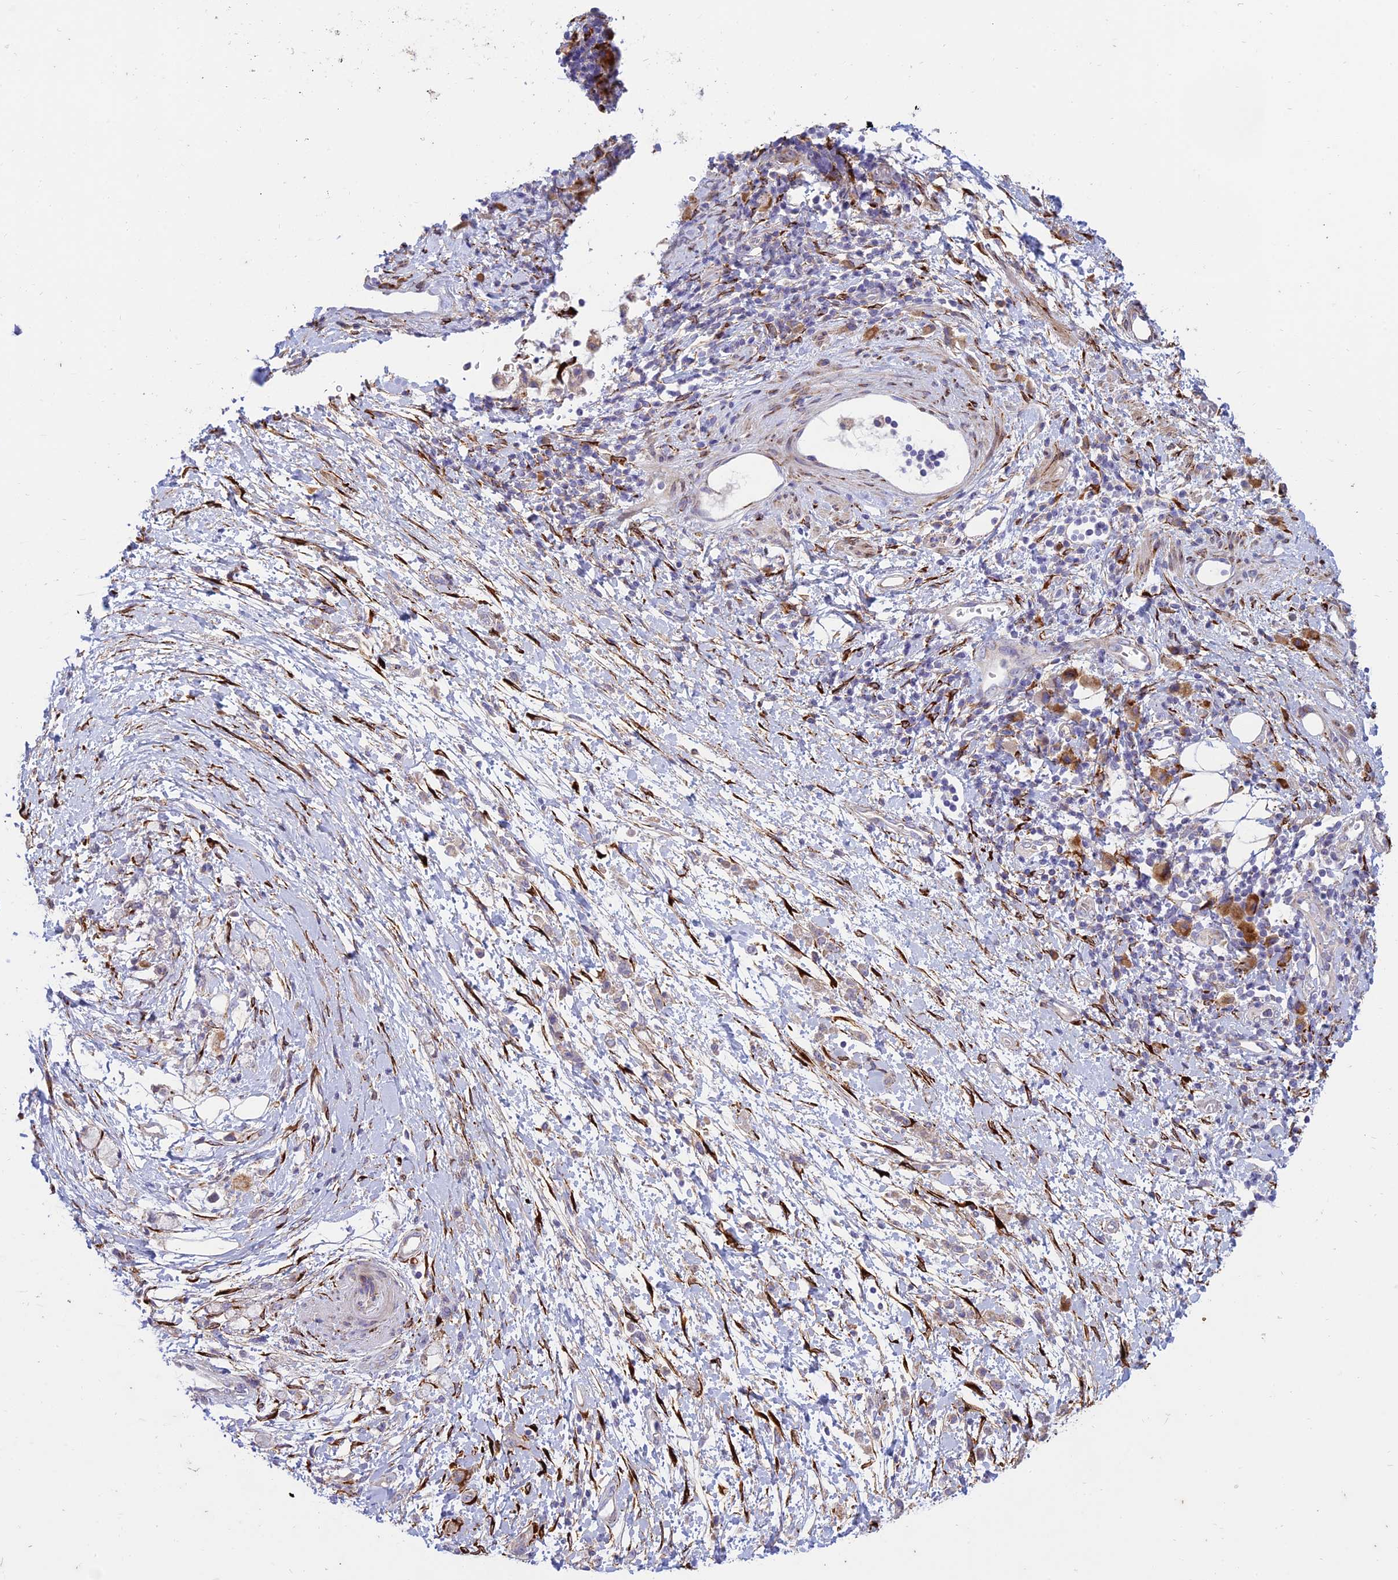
{"staining": {"intensity": "negative", "quantity": "none", "location": "none"}, "tissue": "stomach cancer", "cell_type": "Tumor cells", "image_type": "cancer", "snomed": [{"axis": "morphology", "description": "Adenocarcinoma, NOS"}, {"axis": "topography", "description": "Stomach"}], "caption": "IHC of human adenocarcinoma (stomach) exhibits no staining in tumor cells.", "gene": "RCN3", "patient": {"sex": "female", "age": 60}}